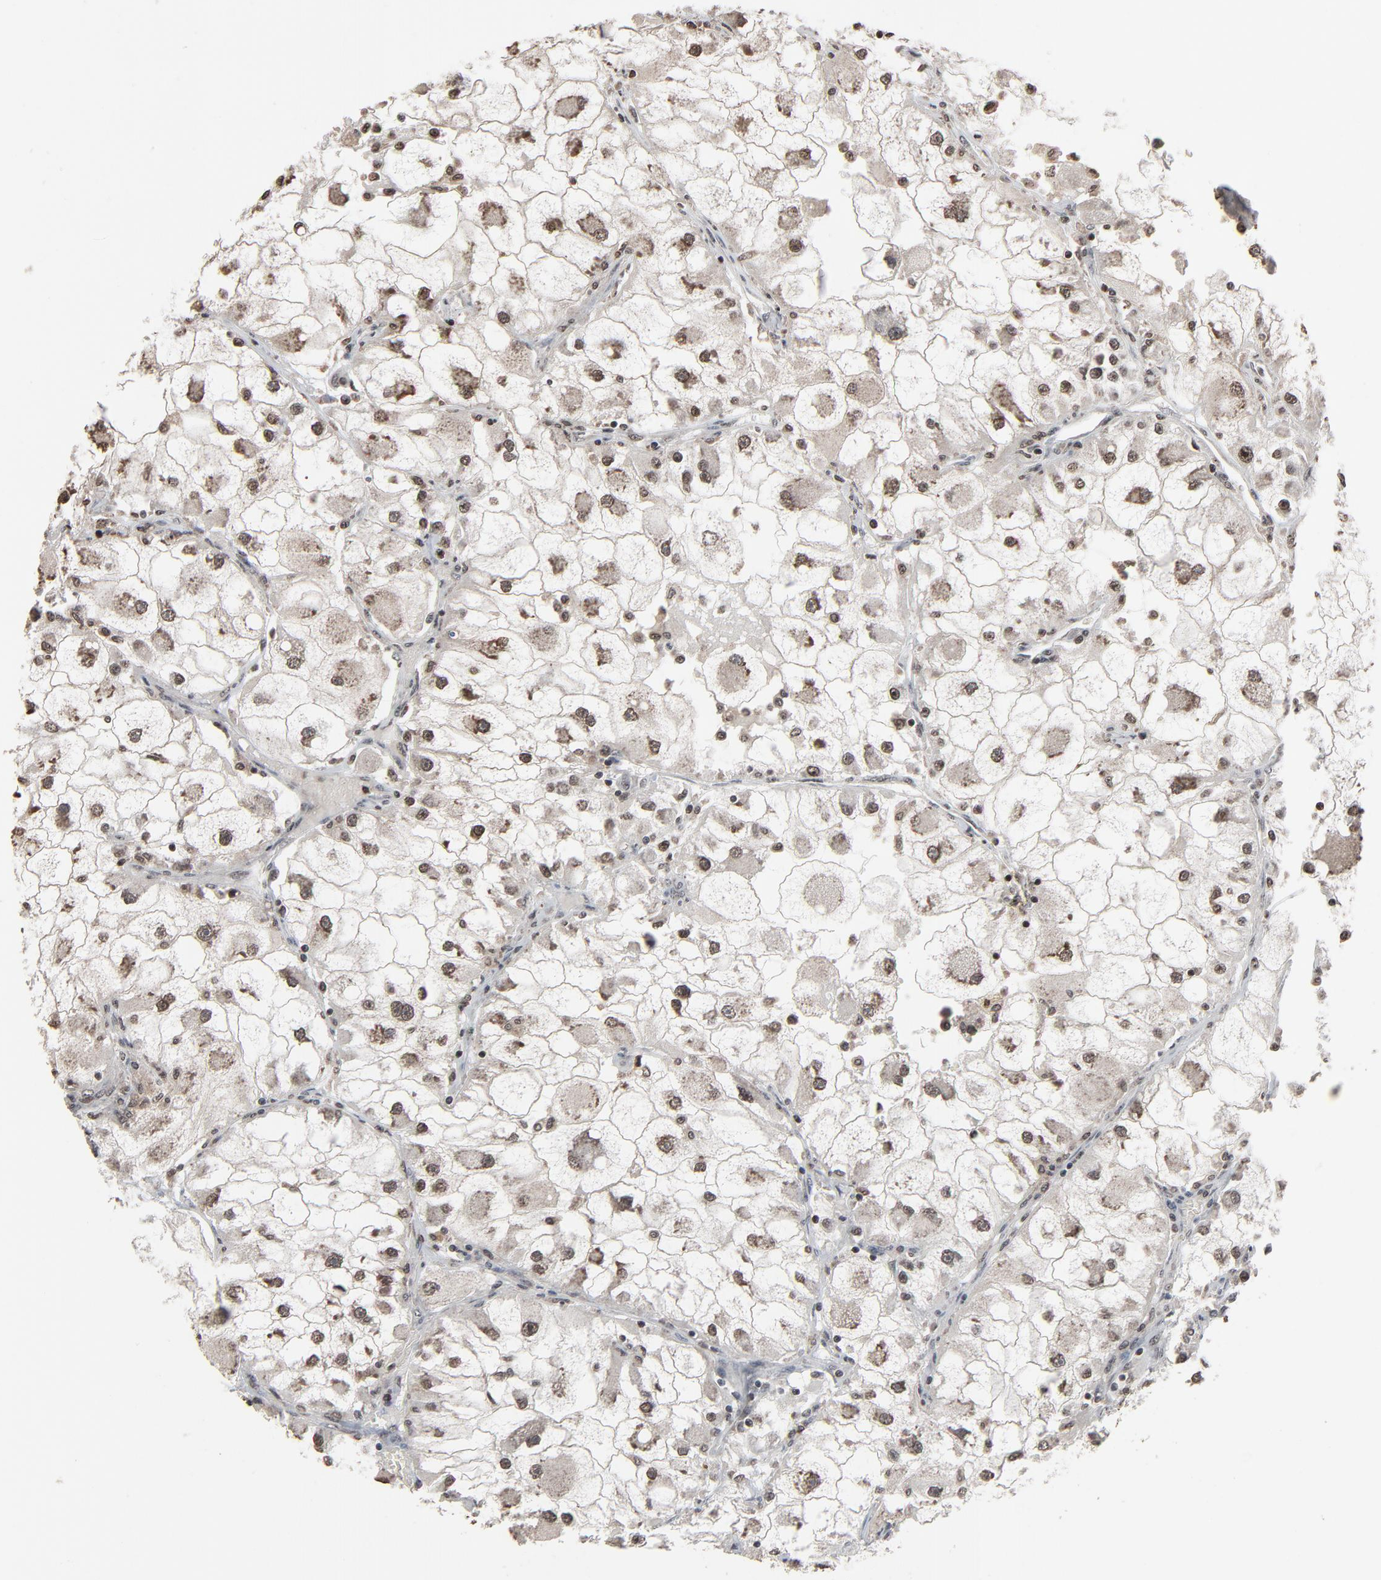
{"staining": {"intensity": "moderate", "quantity": ">75%", "location": "nuclear"}, "tissue": "renal cancer", "cell_type": "Tumor cells", "image_type": "cancer", "snomed": [{"axis": "morphology", "description": "Adenocarcinoma, NOS"}, {"axis": "topography", "description": "Kidney"}], "caption": "Renal cancer (adenocarcinoma) stained with a protein marker displays moderate staining in tumor cells.", "gene": "RPS6KA3", "patient": {"sex": "female", "age": 73}}